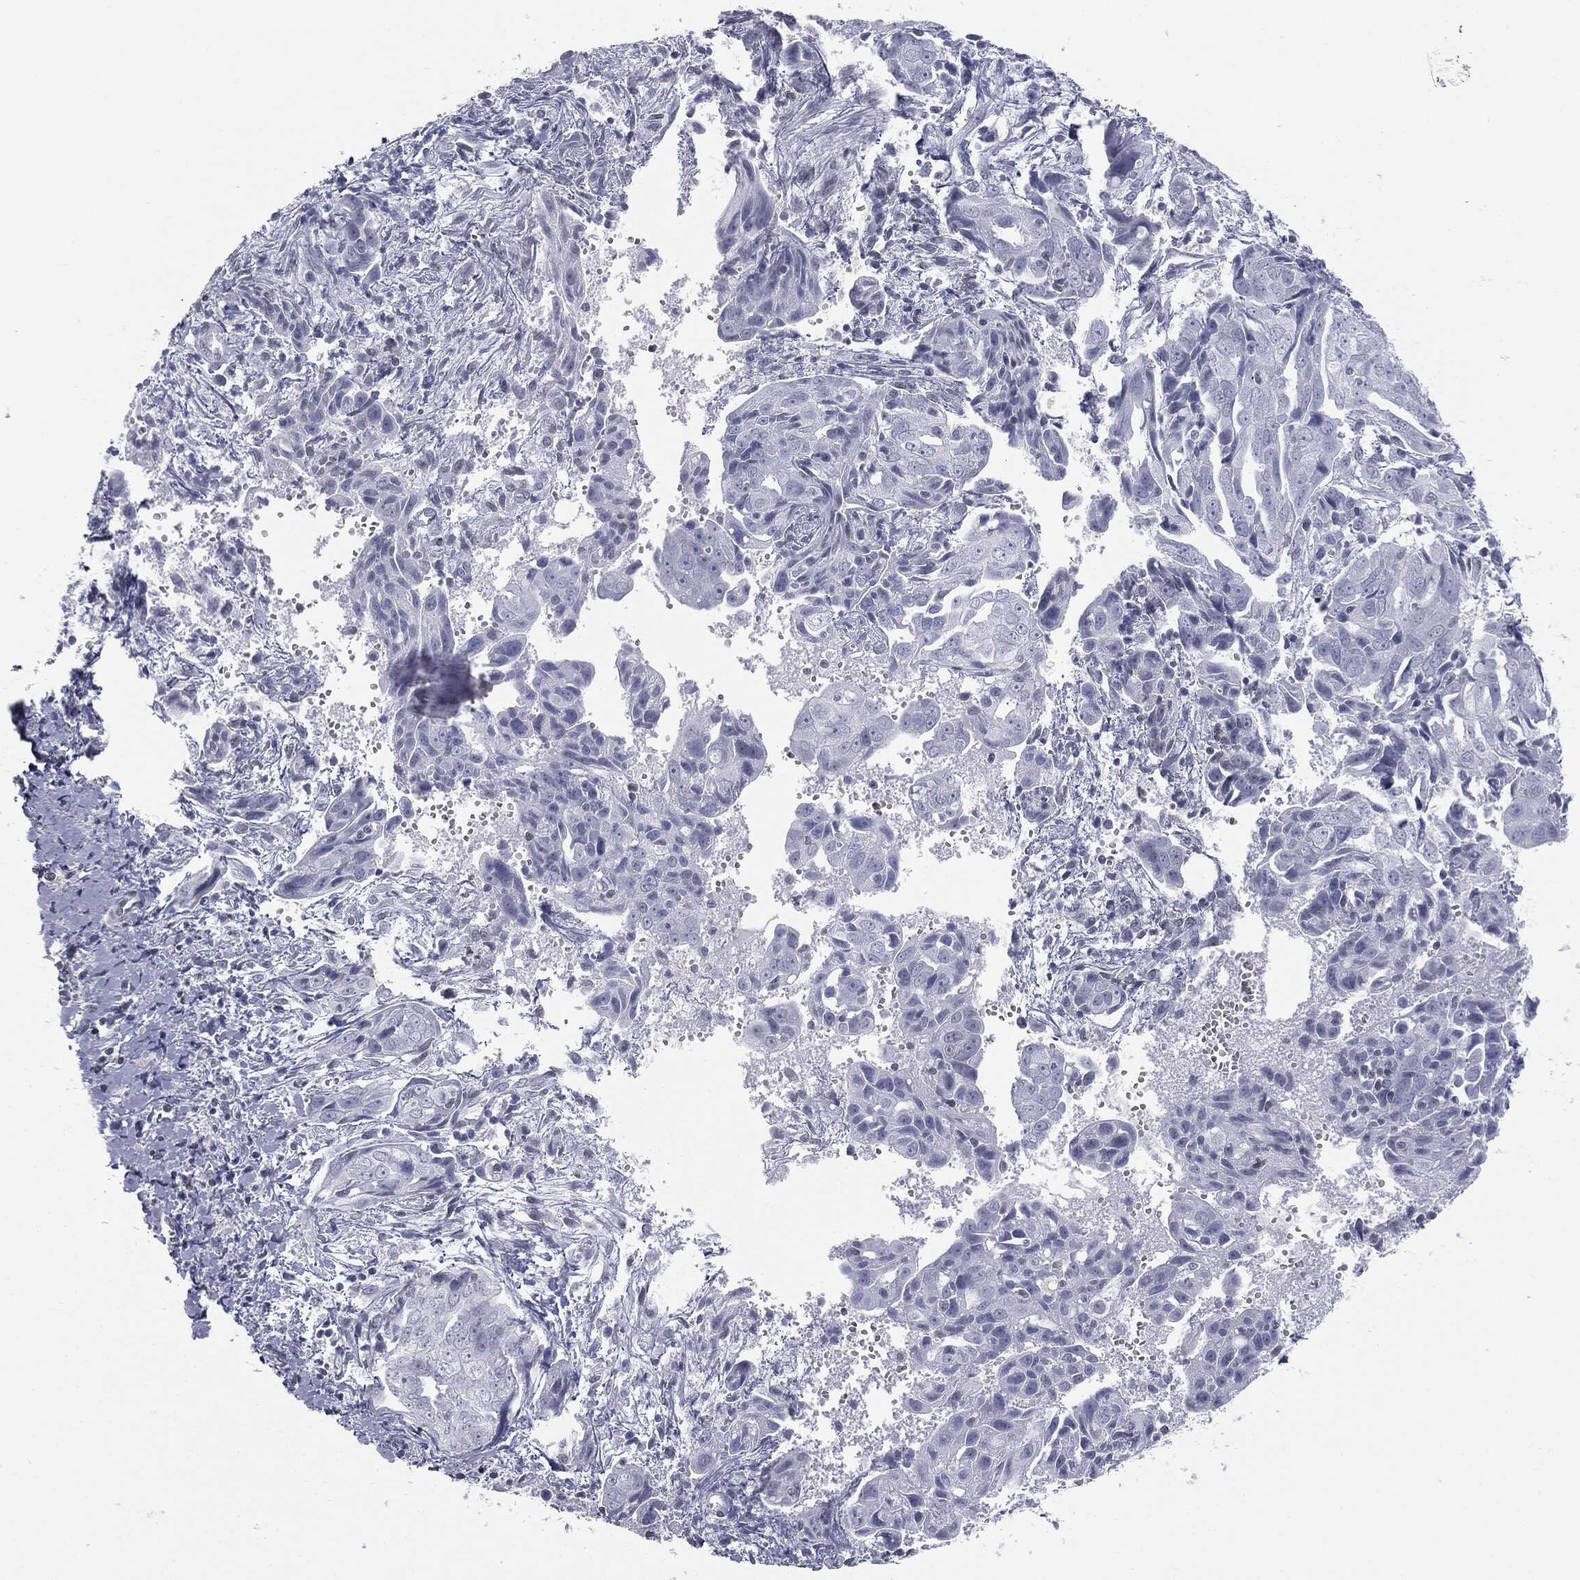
{"staining": {"intensity": "negative", "quantity": "none", "location": "none"}, "tissue": "ovarian cancer", "cell_type": "Tumor cells", "image_type": "cancer", "snomed": [{"axis": "morphology", "description": "Carcinoma, endometroid"}, {"axis": "topography", "description": "Ovary"}], "caption": "This is a micrograph of IHC staining of endometroid carcinoma (ovarian), which shows no staining in tumor cells.", "gene": "ALDOB", "patient": {"sex": "female", "age": 70}}